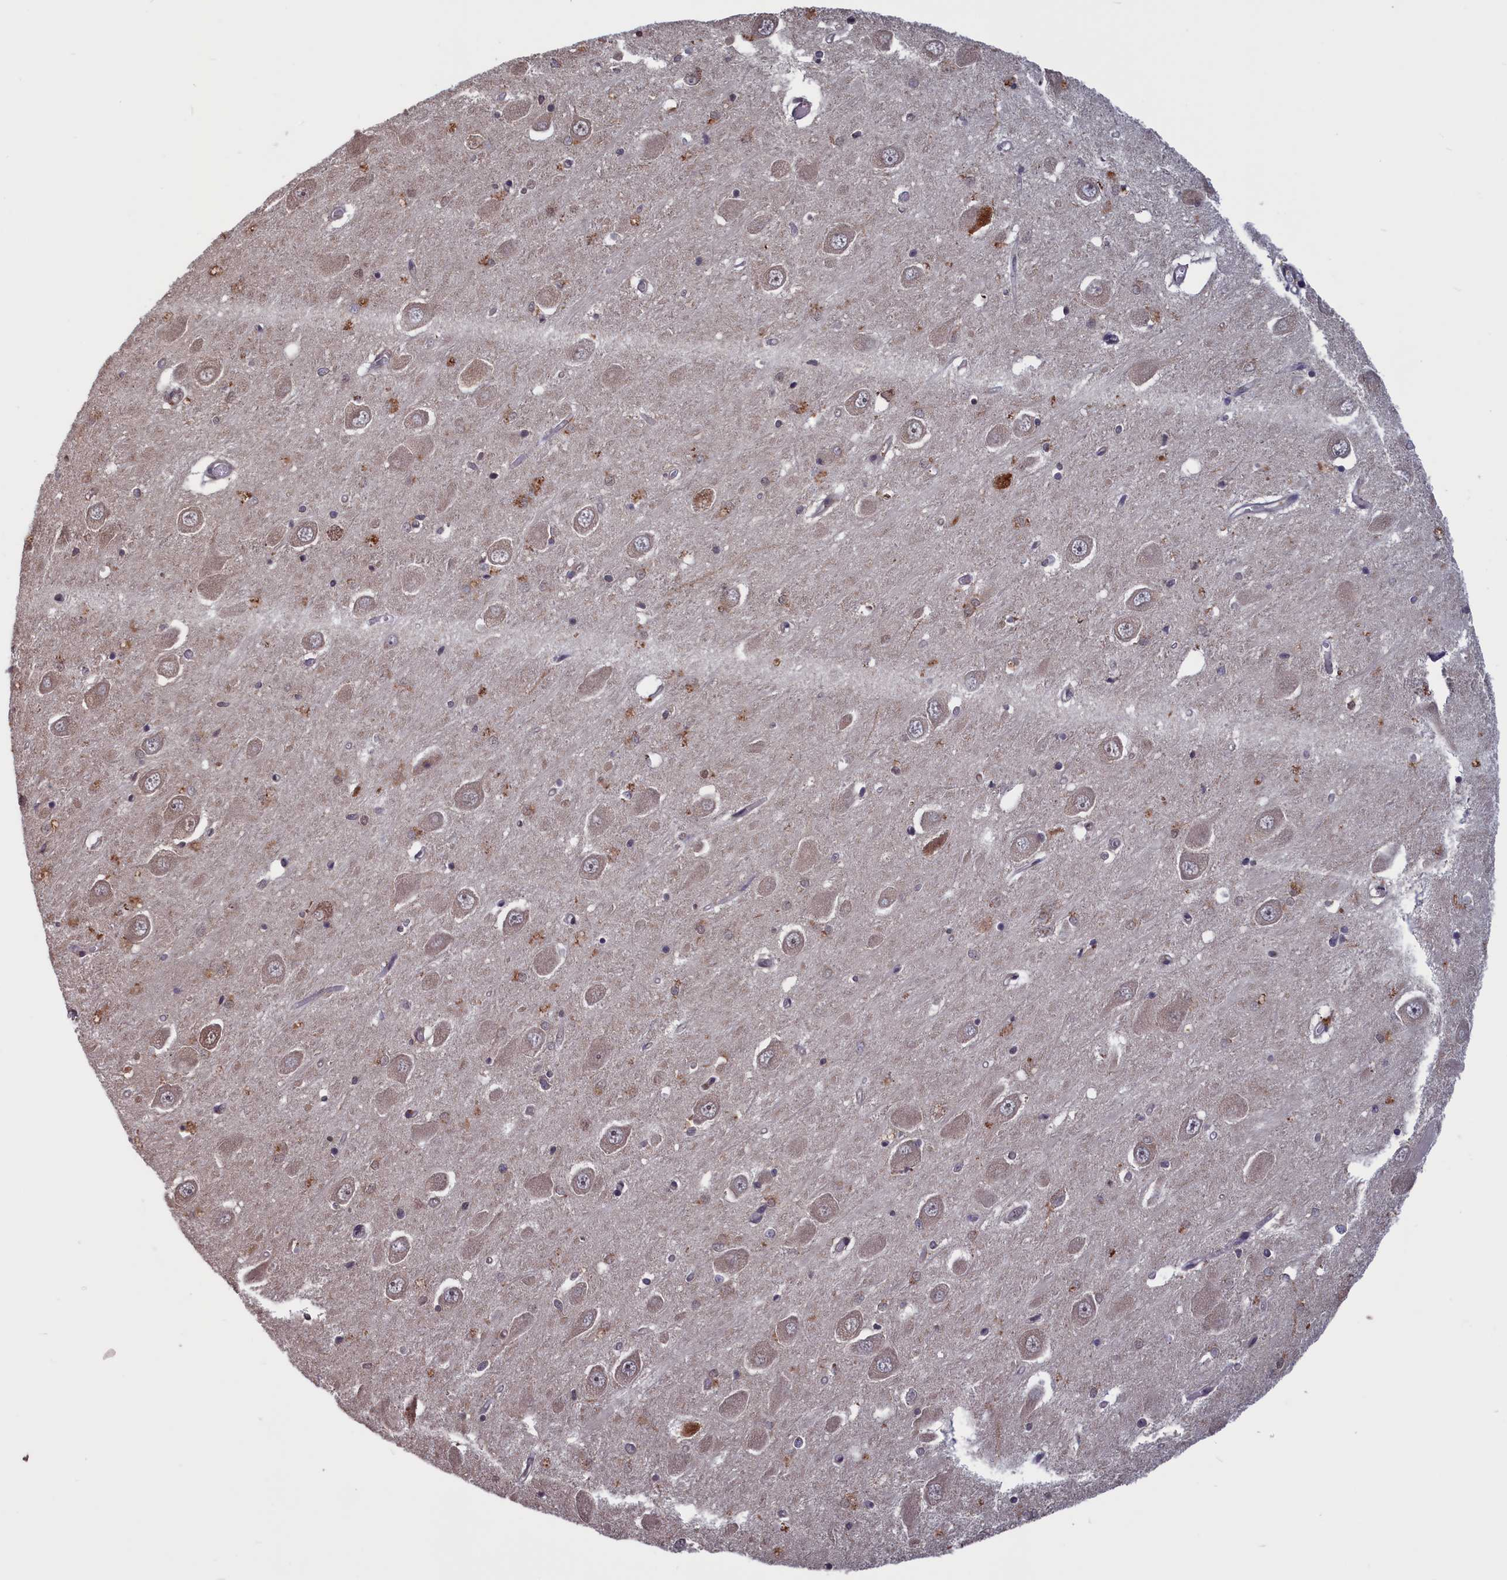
{"staining": {"intensity": "negative", "quantity": "none", "location": "none"}, "tissue": "hippocampus", "cell_type": "Glial cells", "image_type": "normal", "snomed": [{"axis": "morphology", "description": "Normal tissue, NOS"}, {"axis": "topography", "description": "Hippocampus"}], "caption": "High power microscopy photomicrograph of an IHC histopathology image of normal hippocampus, revealing no significant expression in glial cells. The staining was performed using DAB (3,3'-diaminobenzidine) to visualize the protein expression in brown, while the nuclei were stained in blue with hematoxylin (Magnification: 20x).", "gene": "CACTIN", "patient": {"sex": "male", "age": 70}}